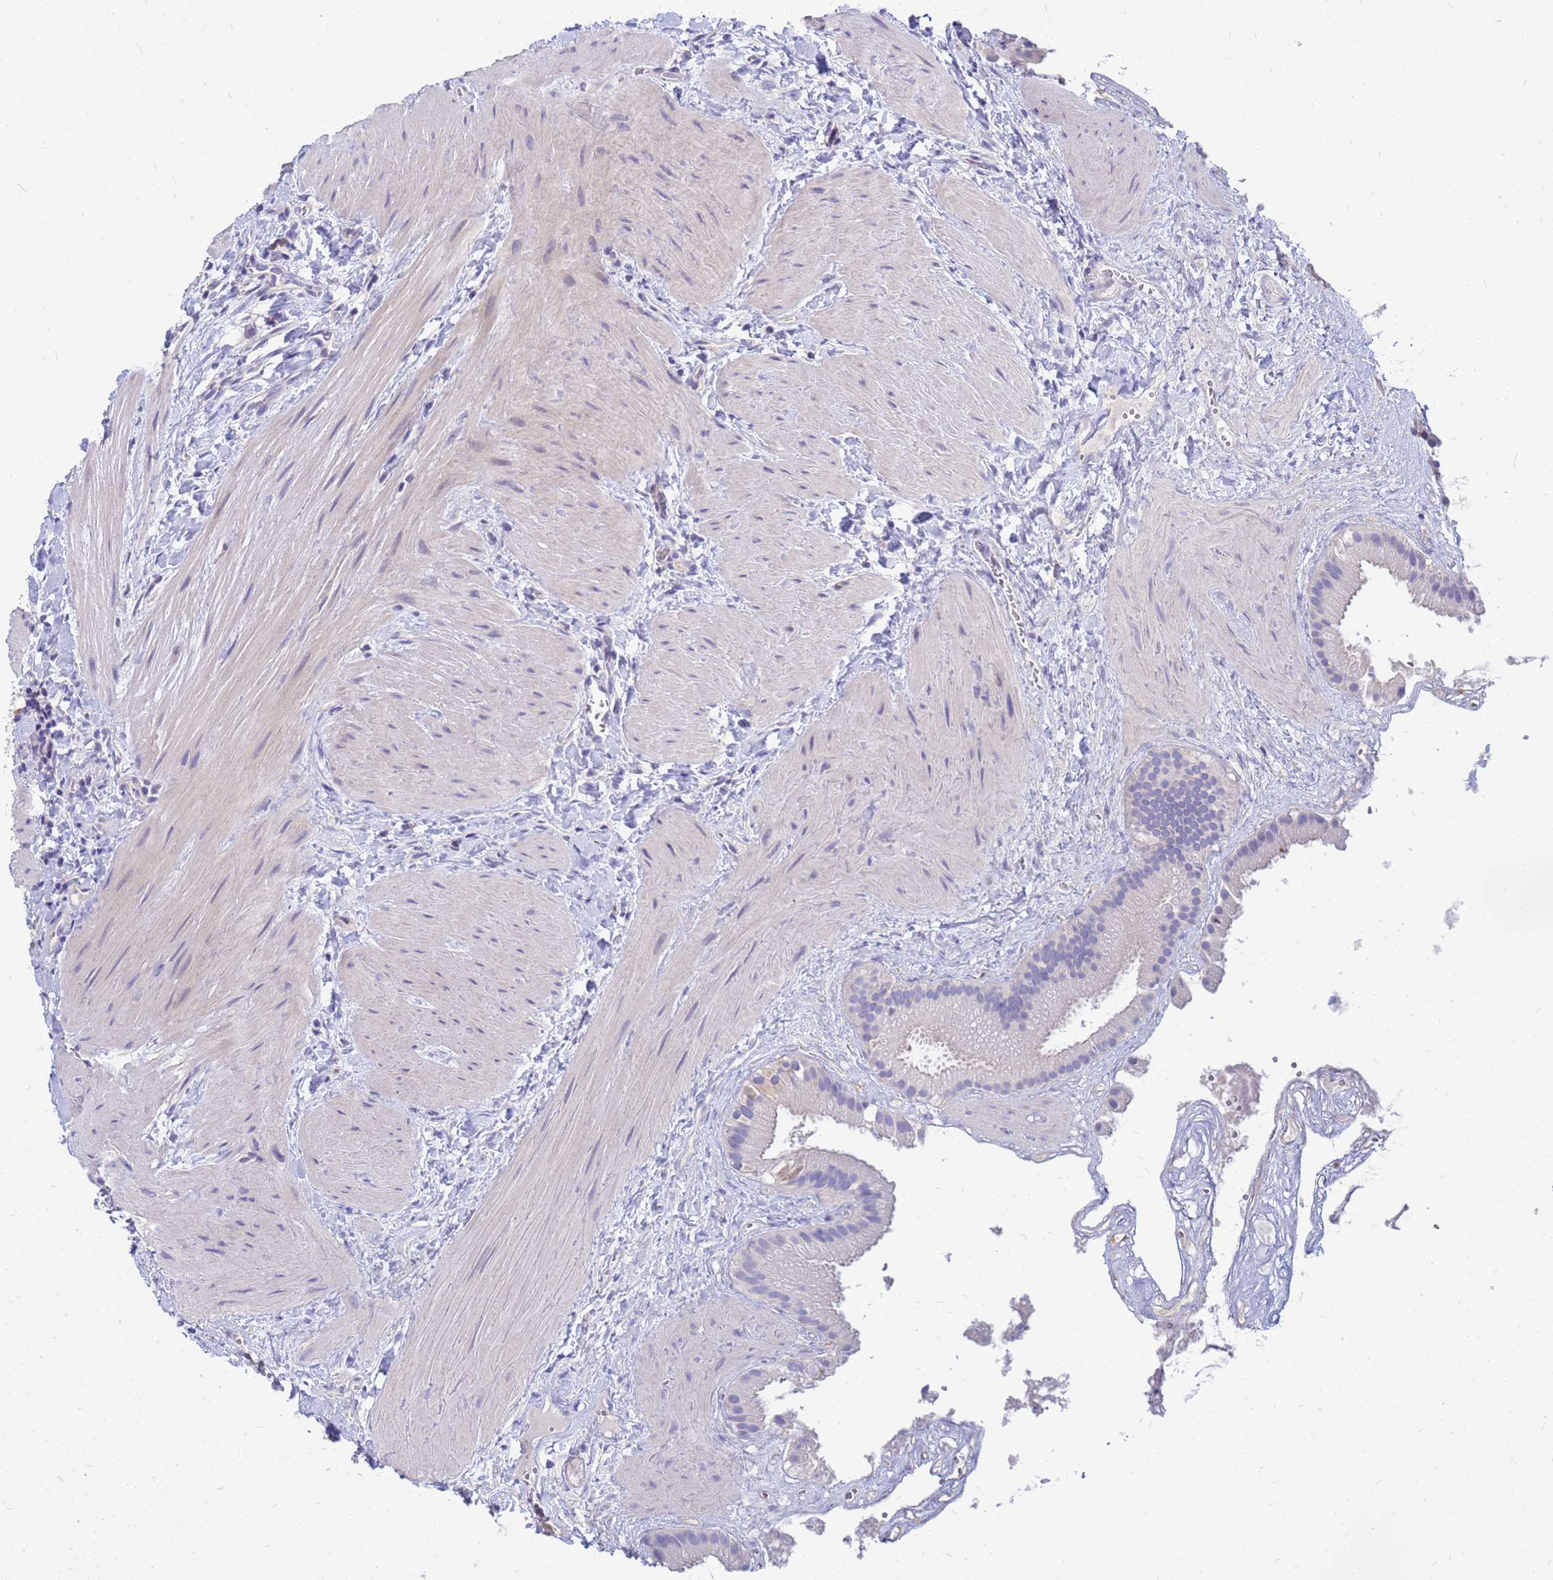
{"staining": {"intensity": "negative", "quantity": "none", "location": "none"}, "tissue": "gallbladder", "cell_type": "Glandular cells", "image_type": "normal", "snomed": [{"axis": "morphology", "description": "Normal tissue, NOS"}, {"axis": "topography", "description": "Gallbladder"}], "caption": "Immunohistochemistry micrograph of normal gallbladder: gallbladder stained with DAB (3,3'-diaminobenzidine) displays no significant protein positivity in glandular cells.", "gene": "DPRX", "patient": {"sex": "male", "age": 55}}